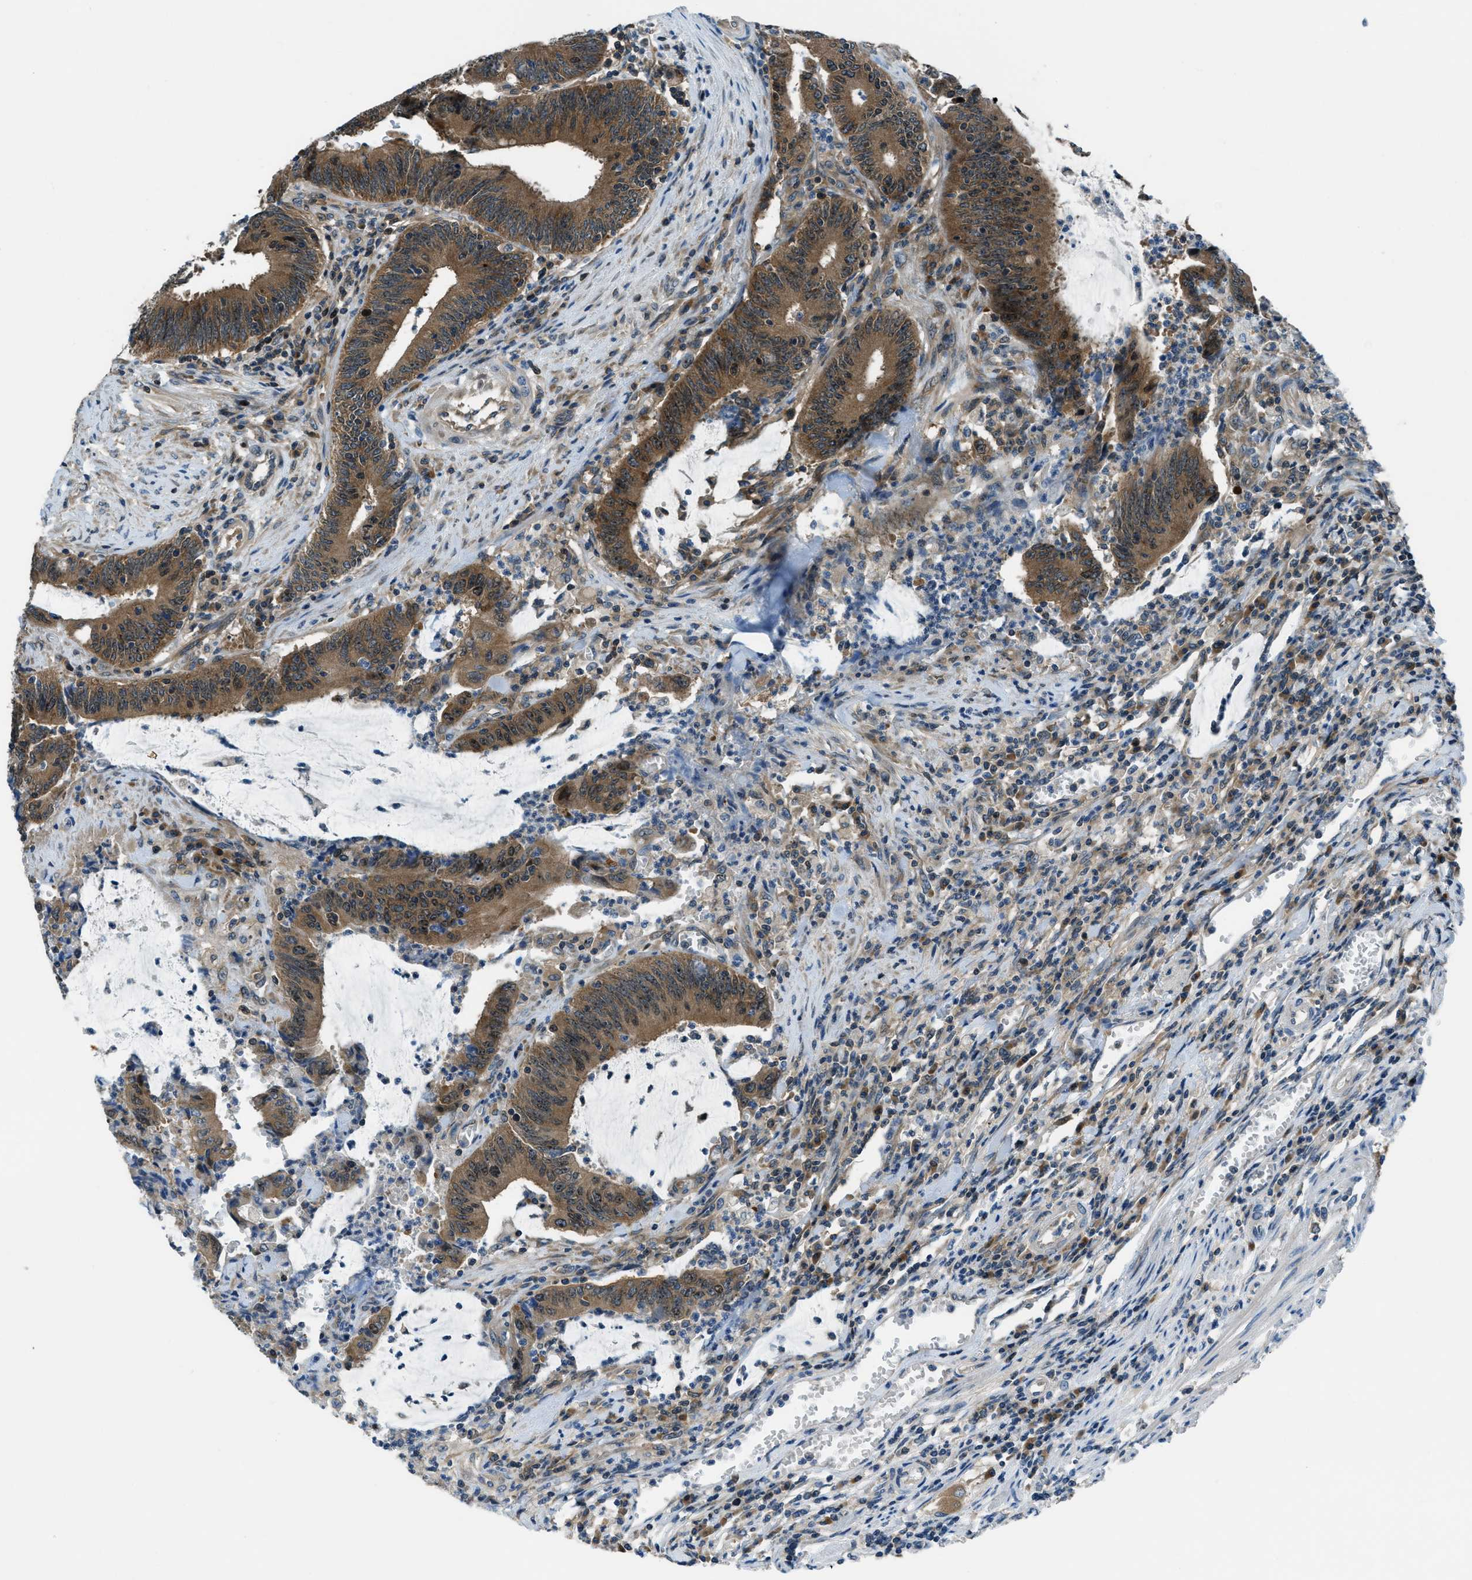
{"staining": {"intensity": "moderate", "quantity": ">75%", "location": "cytoplasmic/membranous"}, "tissue": "colorectal cancer", "cell_type": "Tumor cells", "image_type": "cancer", "snomed": [{"axis": "morphology", "description": "Normal tissue, NOS"}, {"axis": "morphology", "description": "Adenocarcinoma, NOS"}, {"axis": "topography", "description": "Rectum"}], "caption": "Tumor cells reveal moderate cytoplasmic/membranous staining in approximately >75% of cells in colorectal cancer (adenocarcinoma).", "gene": "ARFGAP2", "patient": {"sex": "female", "age": 66}}